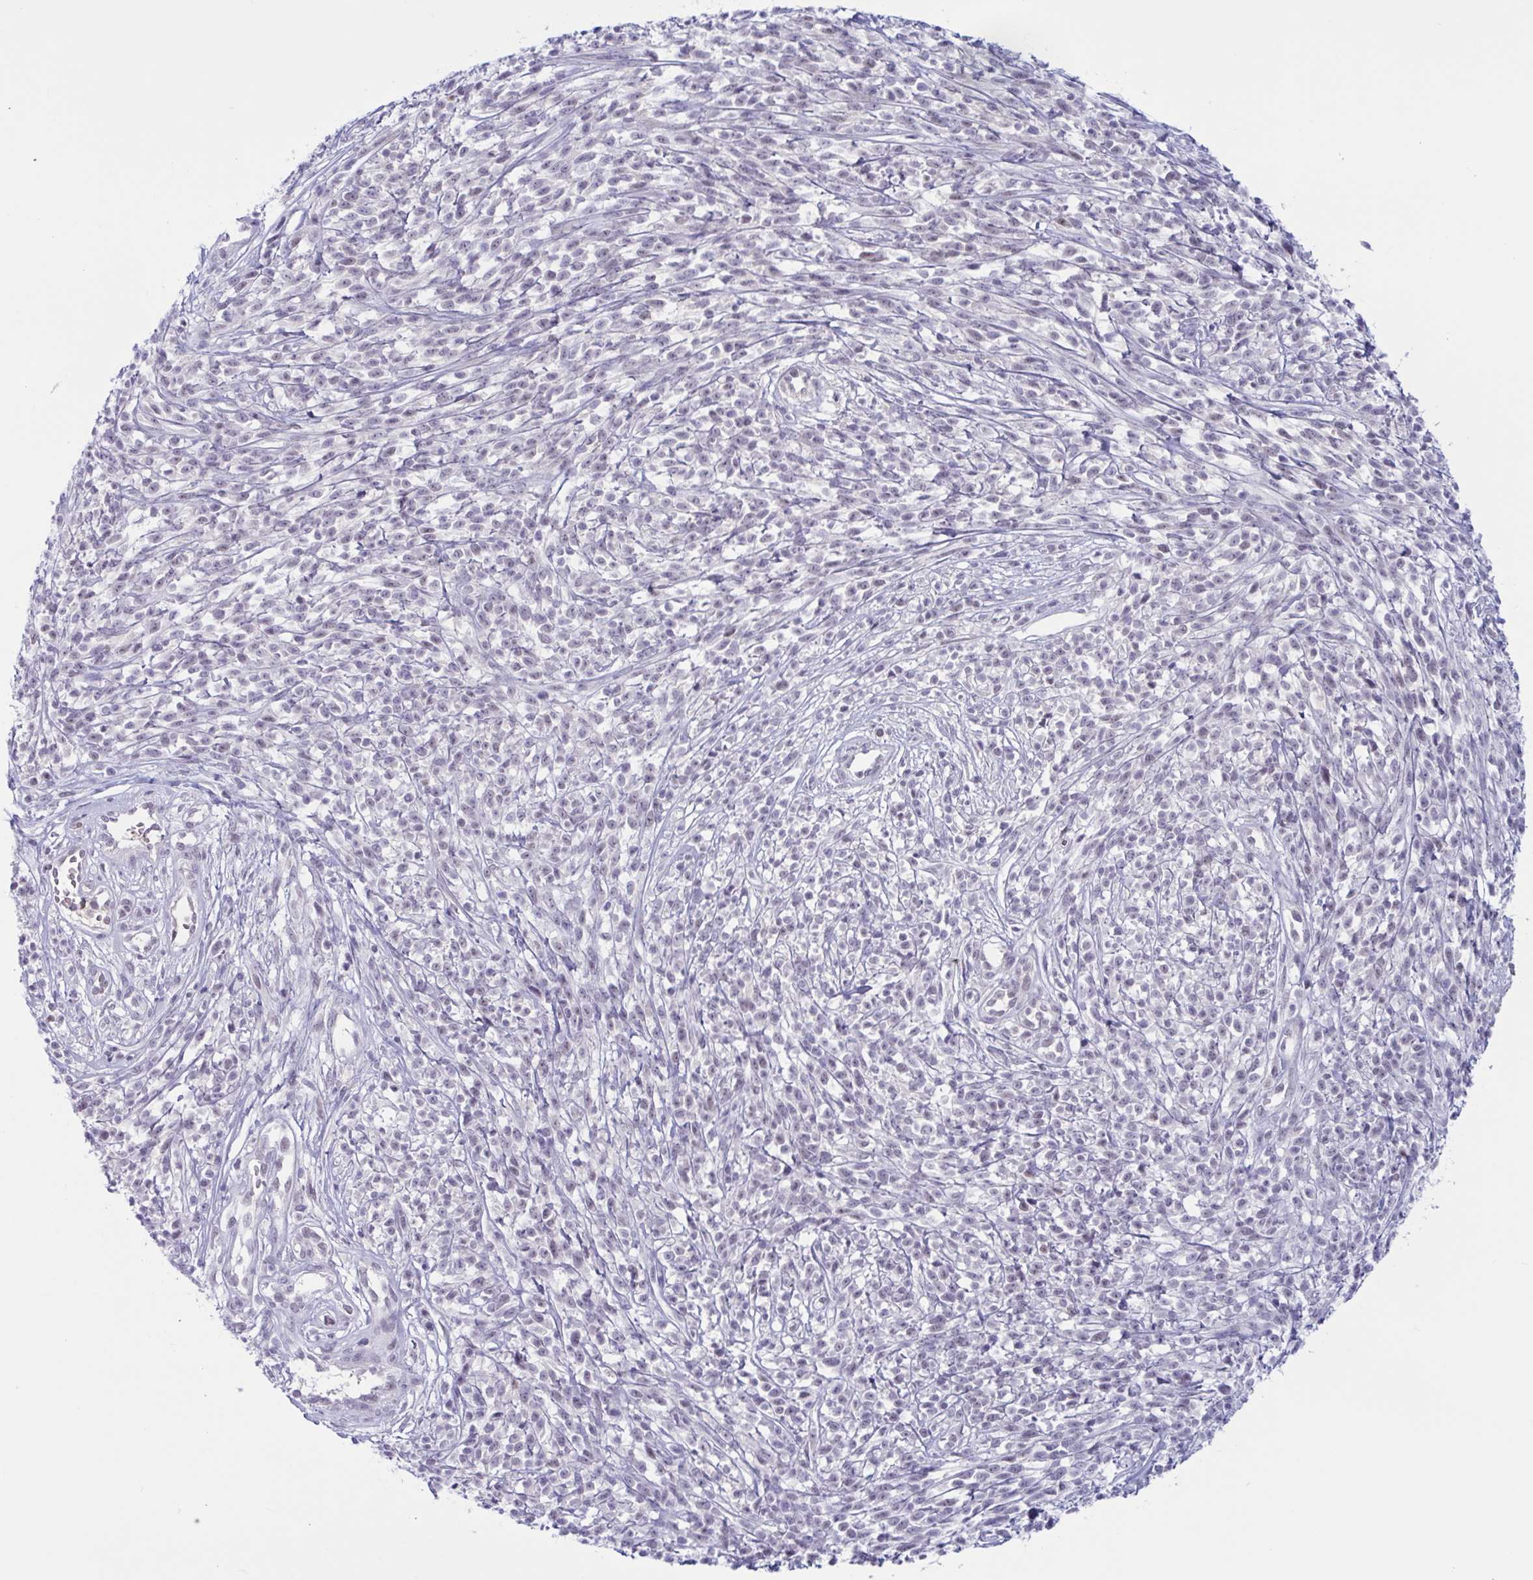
{"staining": {"intensity": "negative", "quantity": "none", "location": "none"}, "tissue": "melanoma", "cell_type": "Tumor cells", "image_type": "cancer", "snomed": [{"axis": "morphology", "description": "Malignant melanoma, NOS"}, {"axis": "topography", "description": "Skin"}, {"axis": "topography", "description": "Skin of trunk"}], "caption": "Photomicrograph shows no significant protein positivity in tumor cells of malignant melanoma.", "gene": "TSN", "patient": {"sex": "male", "age": 74}}